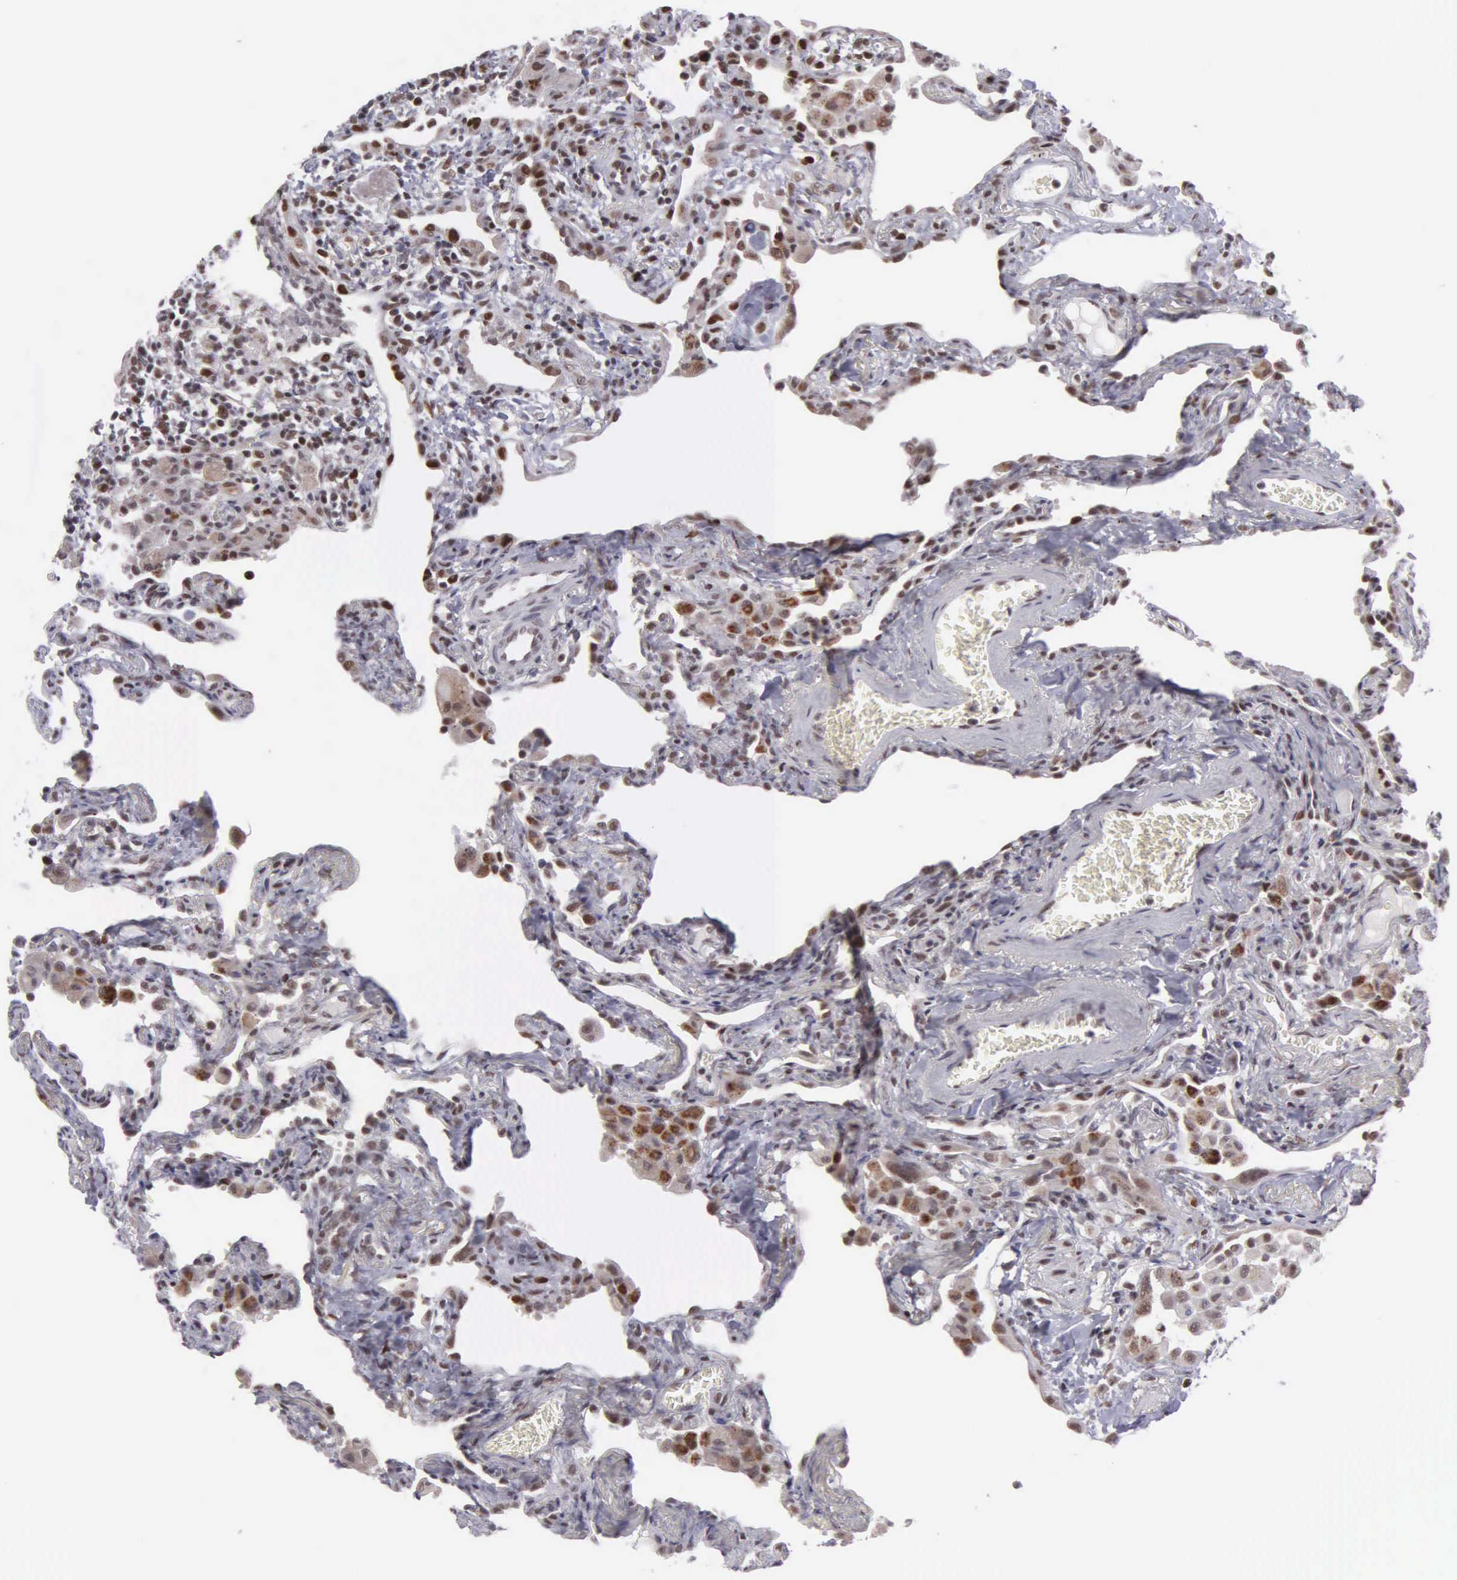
{"staining": {"intensity": "strong", "quantity": ">75%", "location": "nuclear"}, "tissue": "lung", "cell_type": "Alveolar cells", "image_type": "normal", "snomed": [{"axis": "morphology", "description": "Normal tissue, NOS"}, {"axis": "topography", "description": "Lung"}], "caption": "Immunohistochemistry staining of normal lung, which shows high levels of strong nuclear staining in approximately >75% of alveolar cells indicating strong nuclear protein expression. The staining was performed using DAB (brown) for protein detection and nuclei were counterstained in hematoxylin (blue).", "gene": "UBR7", "patient": {"sex": "male", "age": 73}}